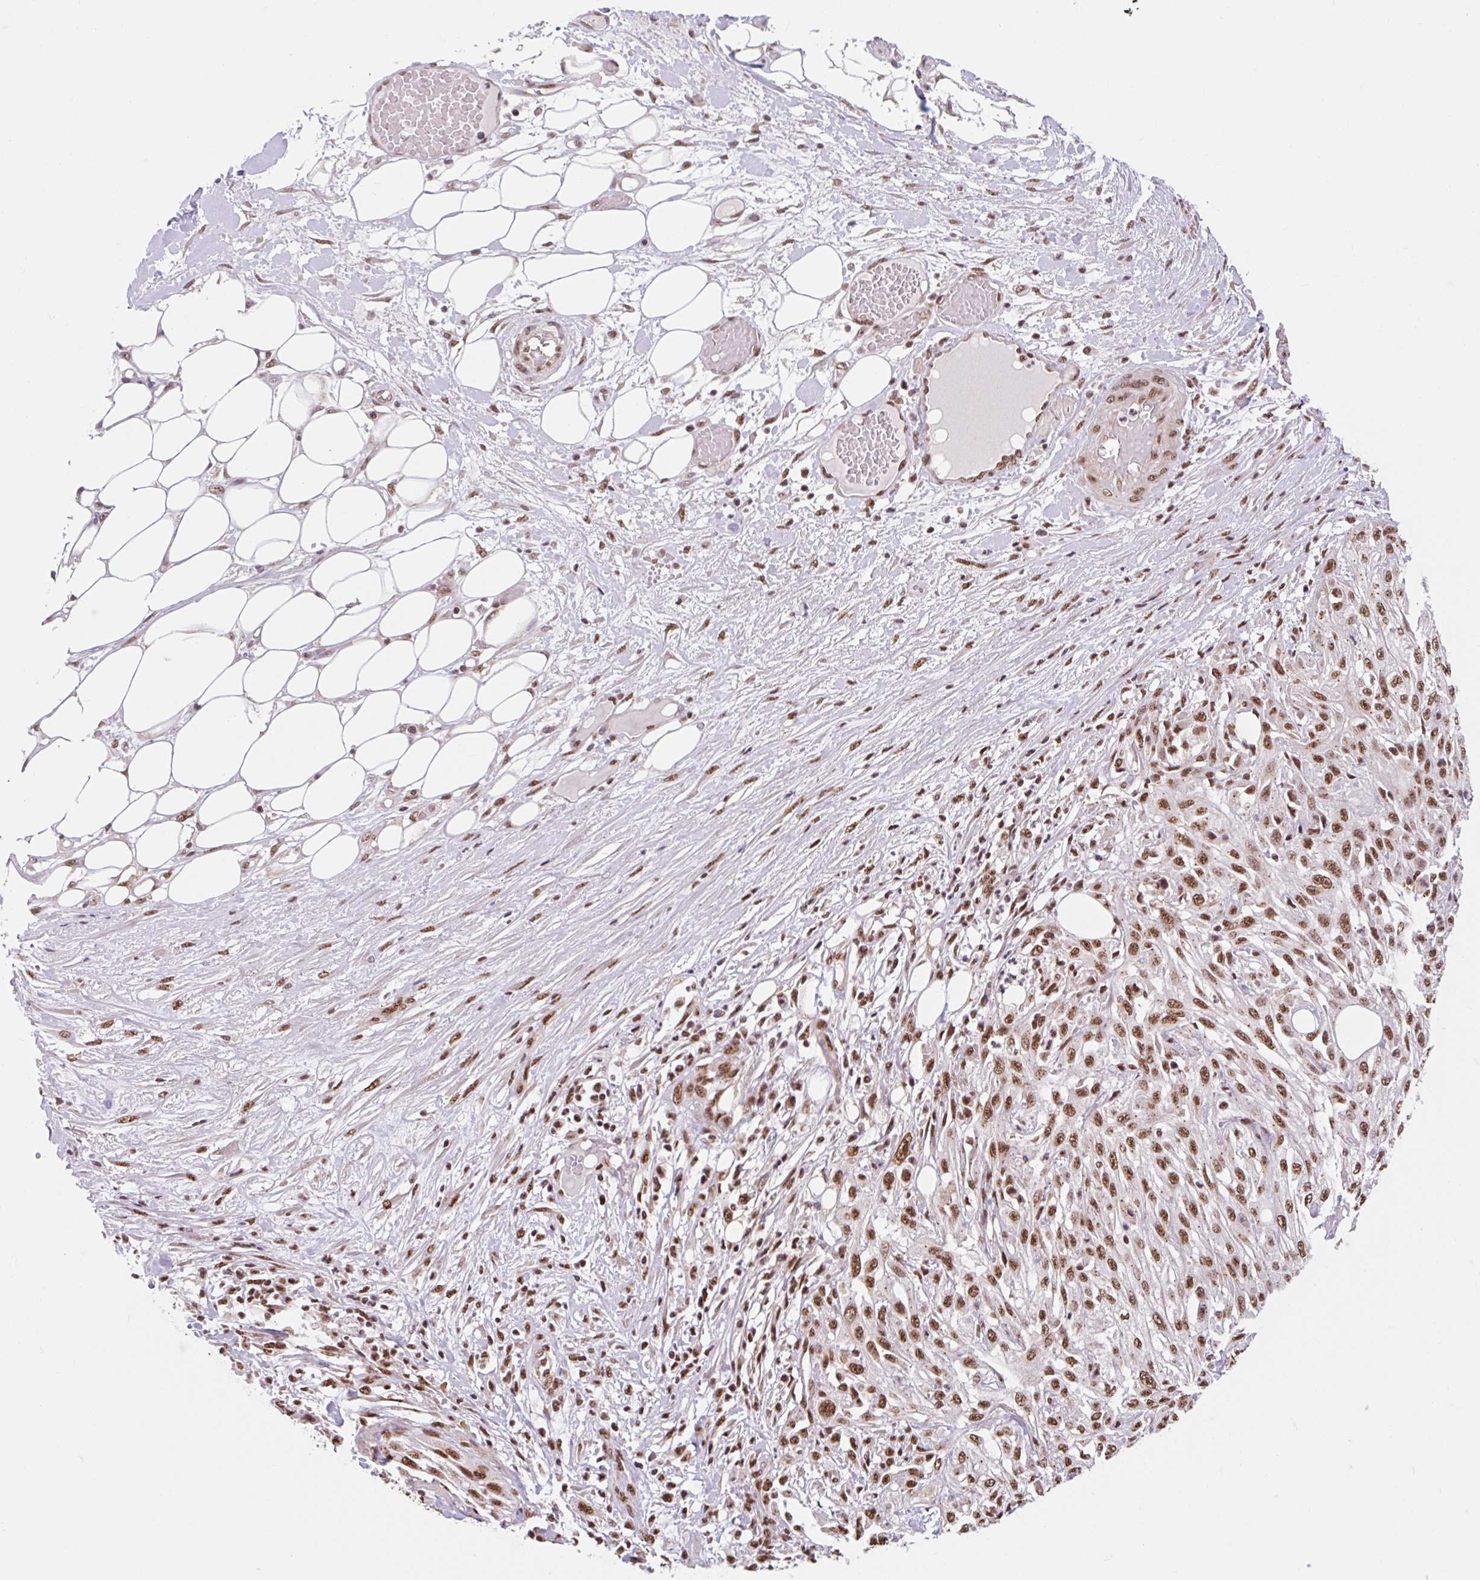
{"staining": {"intensity": "strong", "quantity": ">75%", "location": "nuclear"}, "tissue": "skin cancer", "cell_type": "Tumor cells", "image_type": "cancer", "snomed": [{"axis": "morphology", "description": "Squamous cell carcinoma, NOS"}, {"axis": "morphology", "description": "Squamous cell carcinoma, metastatic, NOS"}, {"axis": "topography", "description": "Skin"}, {"axis": "topography", "description": "Lymph node"}], "caption": "Immunohistochemistry (IHC) of skin metastatic squamous cell carcinoma shows high levels of strong nuclear positivity in approximately >75% of tumor cells. (Brightfield microscopy of DAB IHC at high magnification).", "gene": "BICRA", "patient": {"sex": "male", "age": 75}}